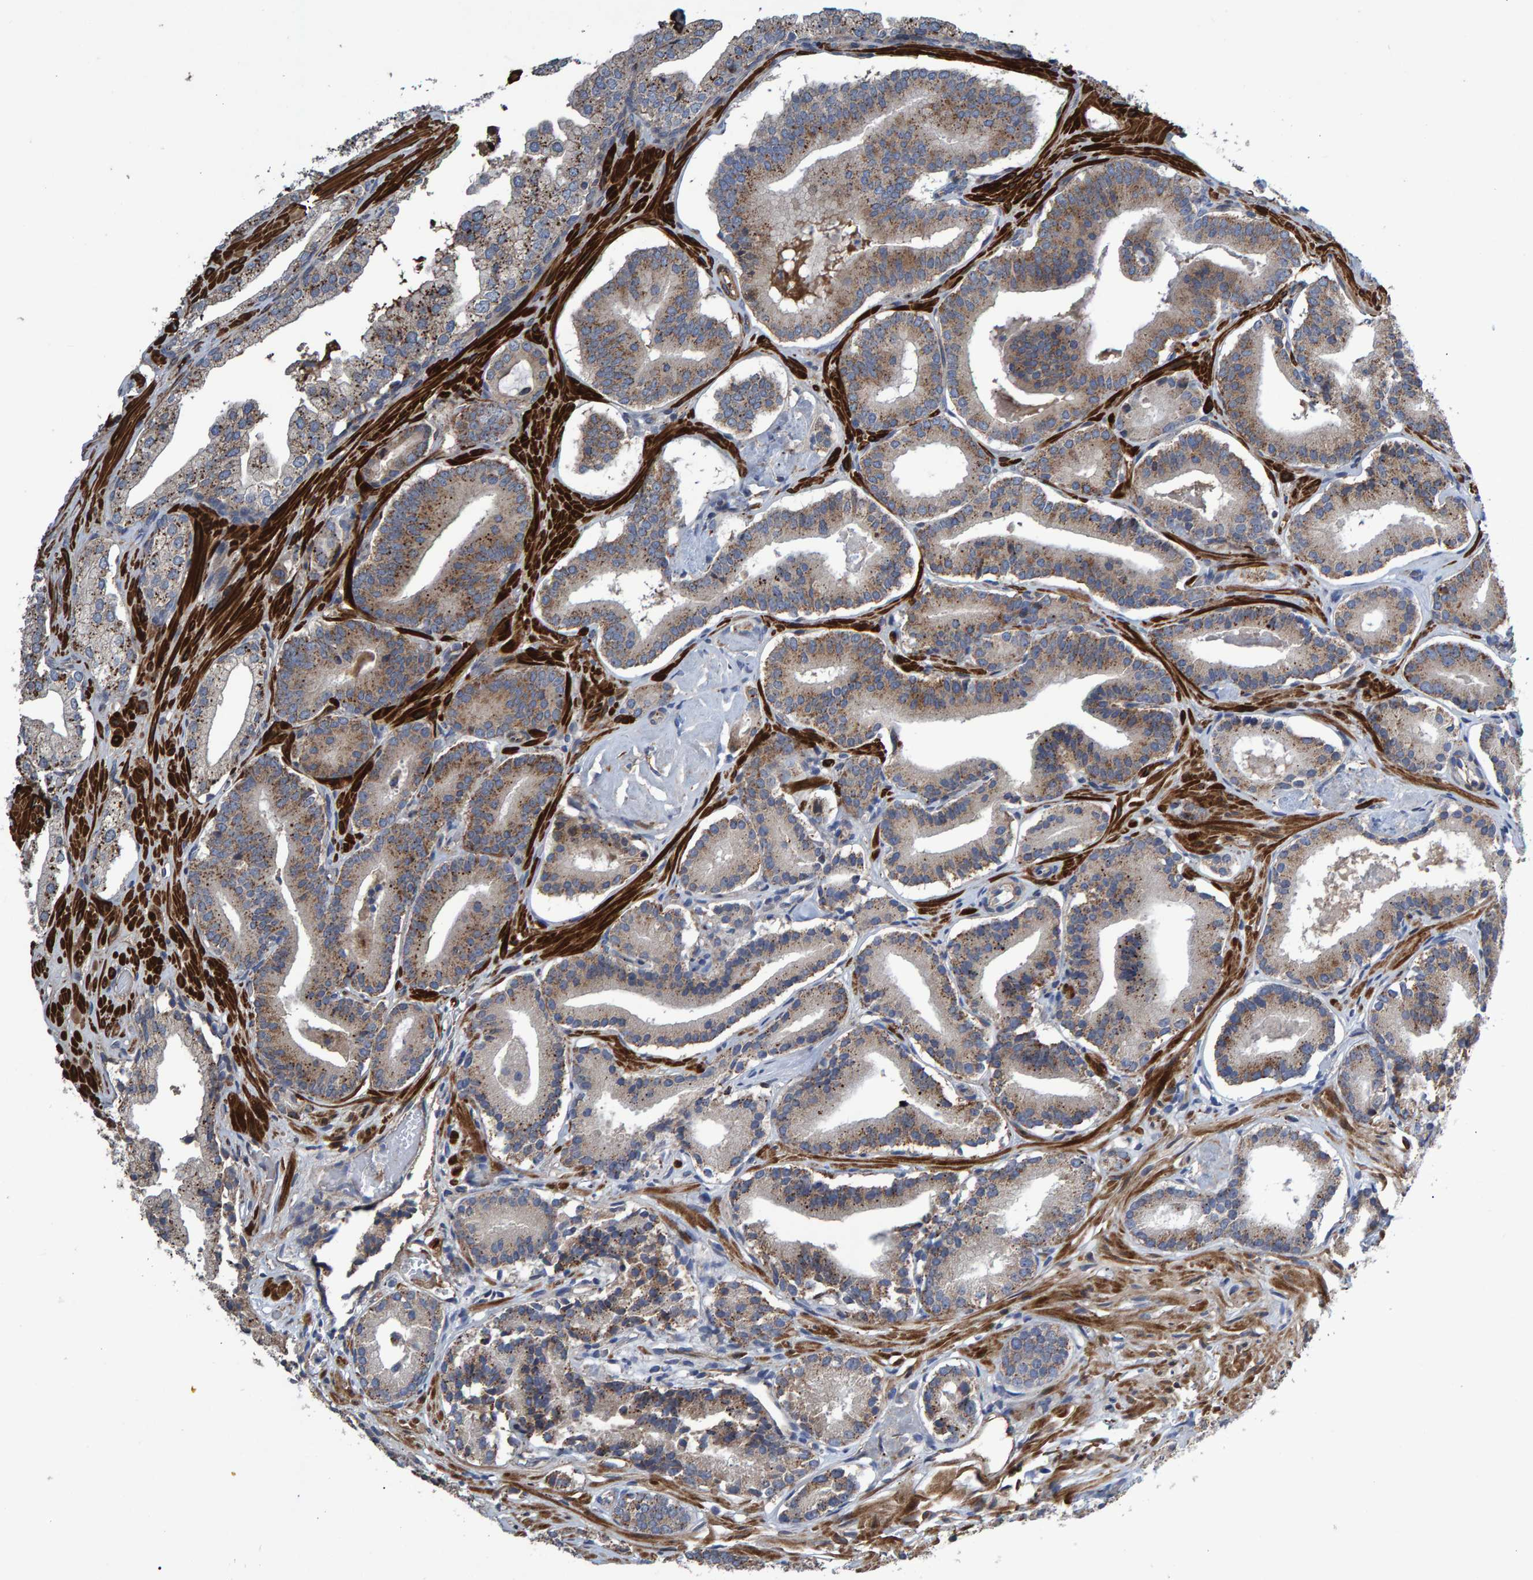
{"staining": {"intensity": "moderate", "quantity": ">75%", "location": "cytoplasmic/membranous"}, "tissue": "prostate cancer", "cell_type": "Tumor cells", "image_type": "cancer", "snomed": [{"axis": "morphology", "description": "Adenocarcinoma, Low grade"}, {"axis": "topography", "description": "Prostate"}], "caption": "A photomicrograph of human low-grade adenocarcinoma (prostate) stained for a protein reveals moderate cytoplasmic/membranous brown staining in tumor cells.", "gene": "SLIT2", "patient": {"sex": "male", "age": 51}}